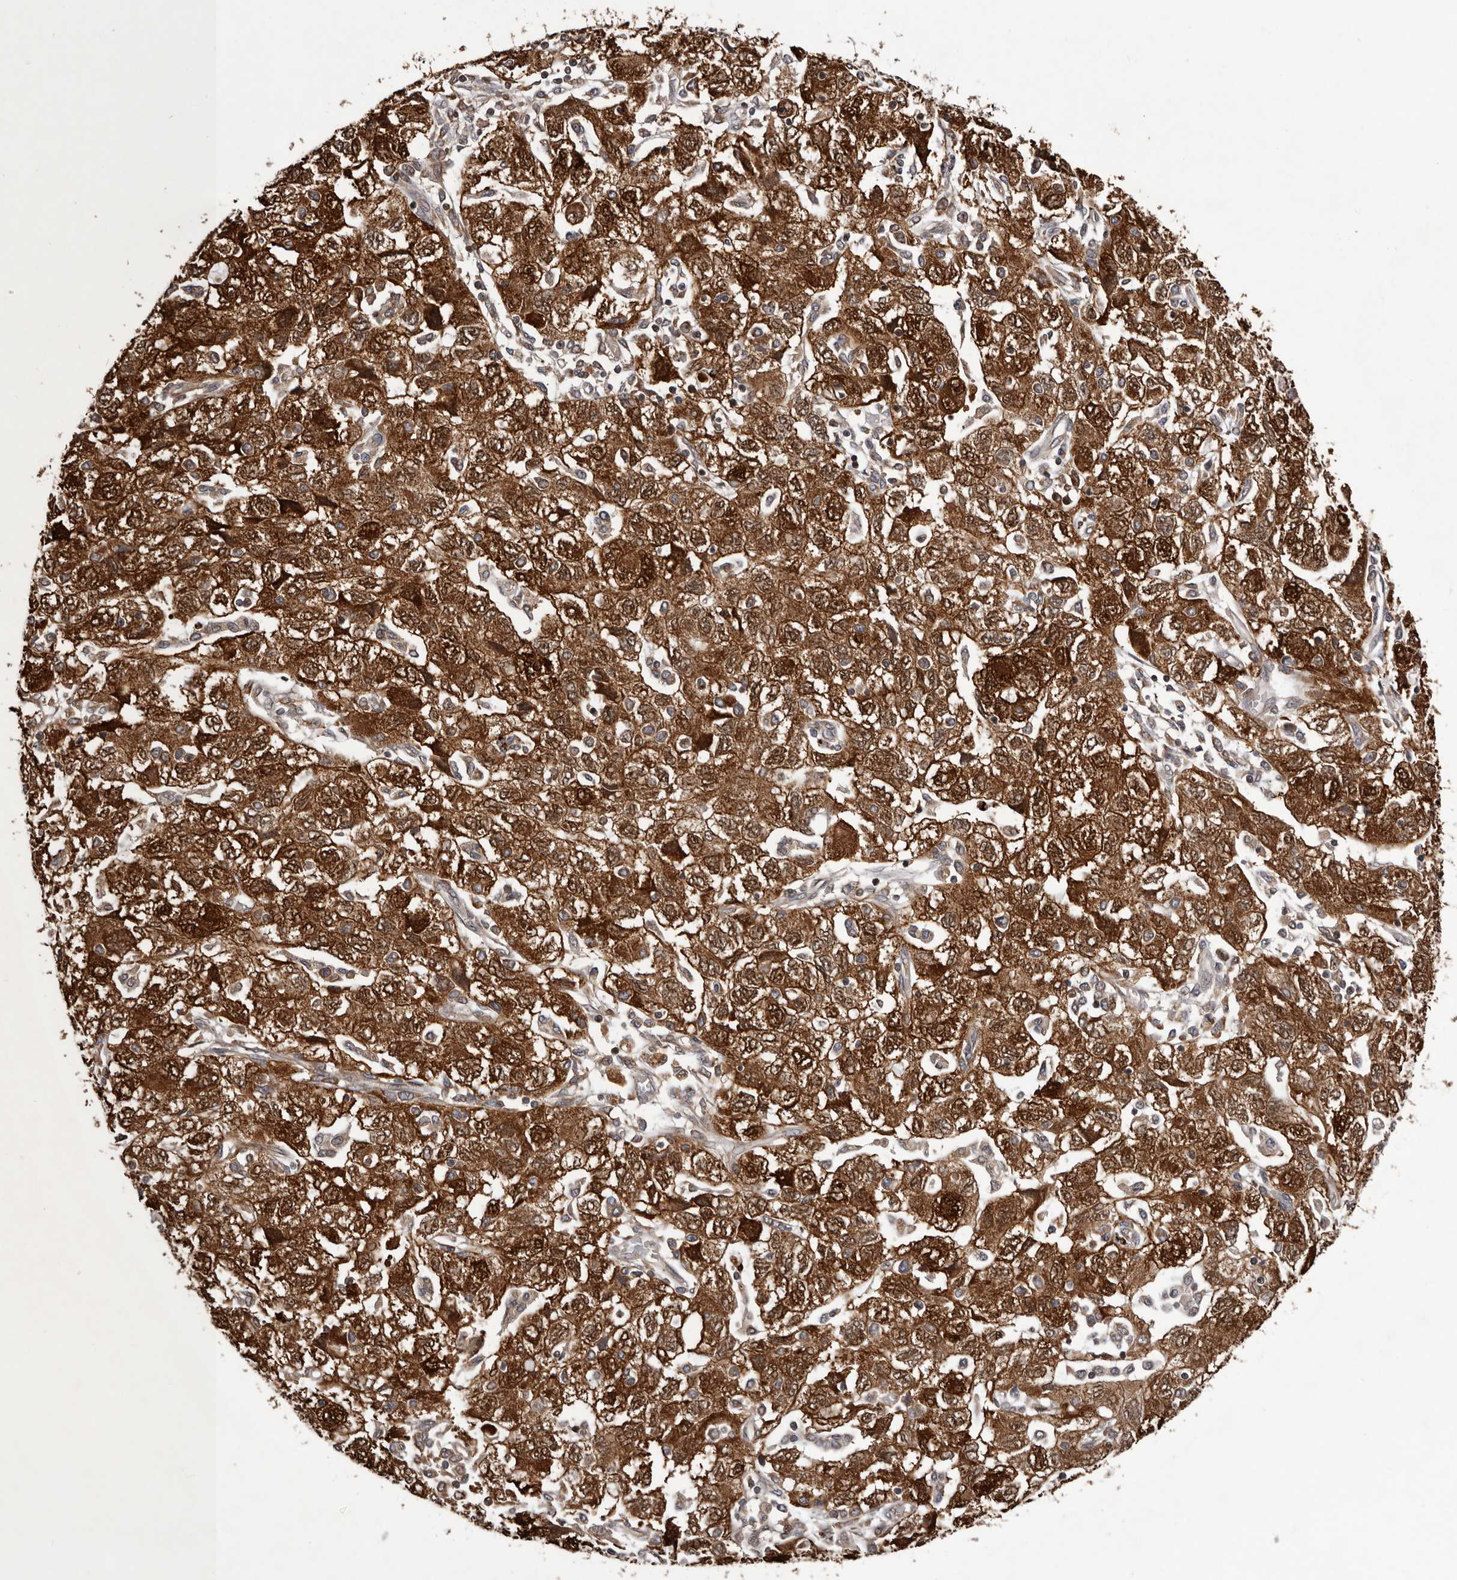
{"staining": {"intensity": "strong", "quantity": ">75%", "location": "cytoplasmic/membranous,nuclear"}, "tissue": "ovarian cancer", "cell_type": "Tumor cells", "image_type": "cancer", "snomed": [{"axis": "morphology", "description": "Carcinoma, NOS"}, {"axis": "morphology", "description": "Cystadenocarcinoma, serous, NOS"}, {"axis": "topography", "description": "Ovary"}], "caption": "Immunohistochemical staining of ovarian cancer (serous cystadenocarcinoma) reveals strong cytoplasmic/membranous and nuclear protein staining in about >75% of tumor cells.", "gene": "GADD45B", "patient": {"sex": "female", "age": 69}}